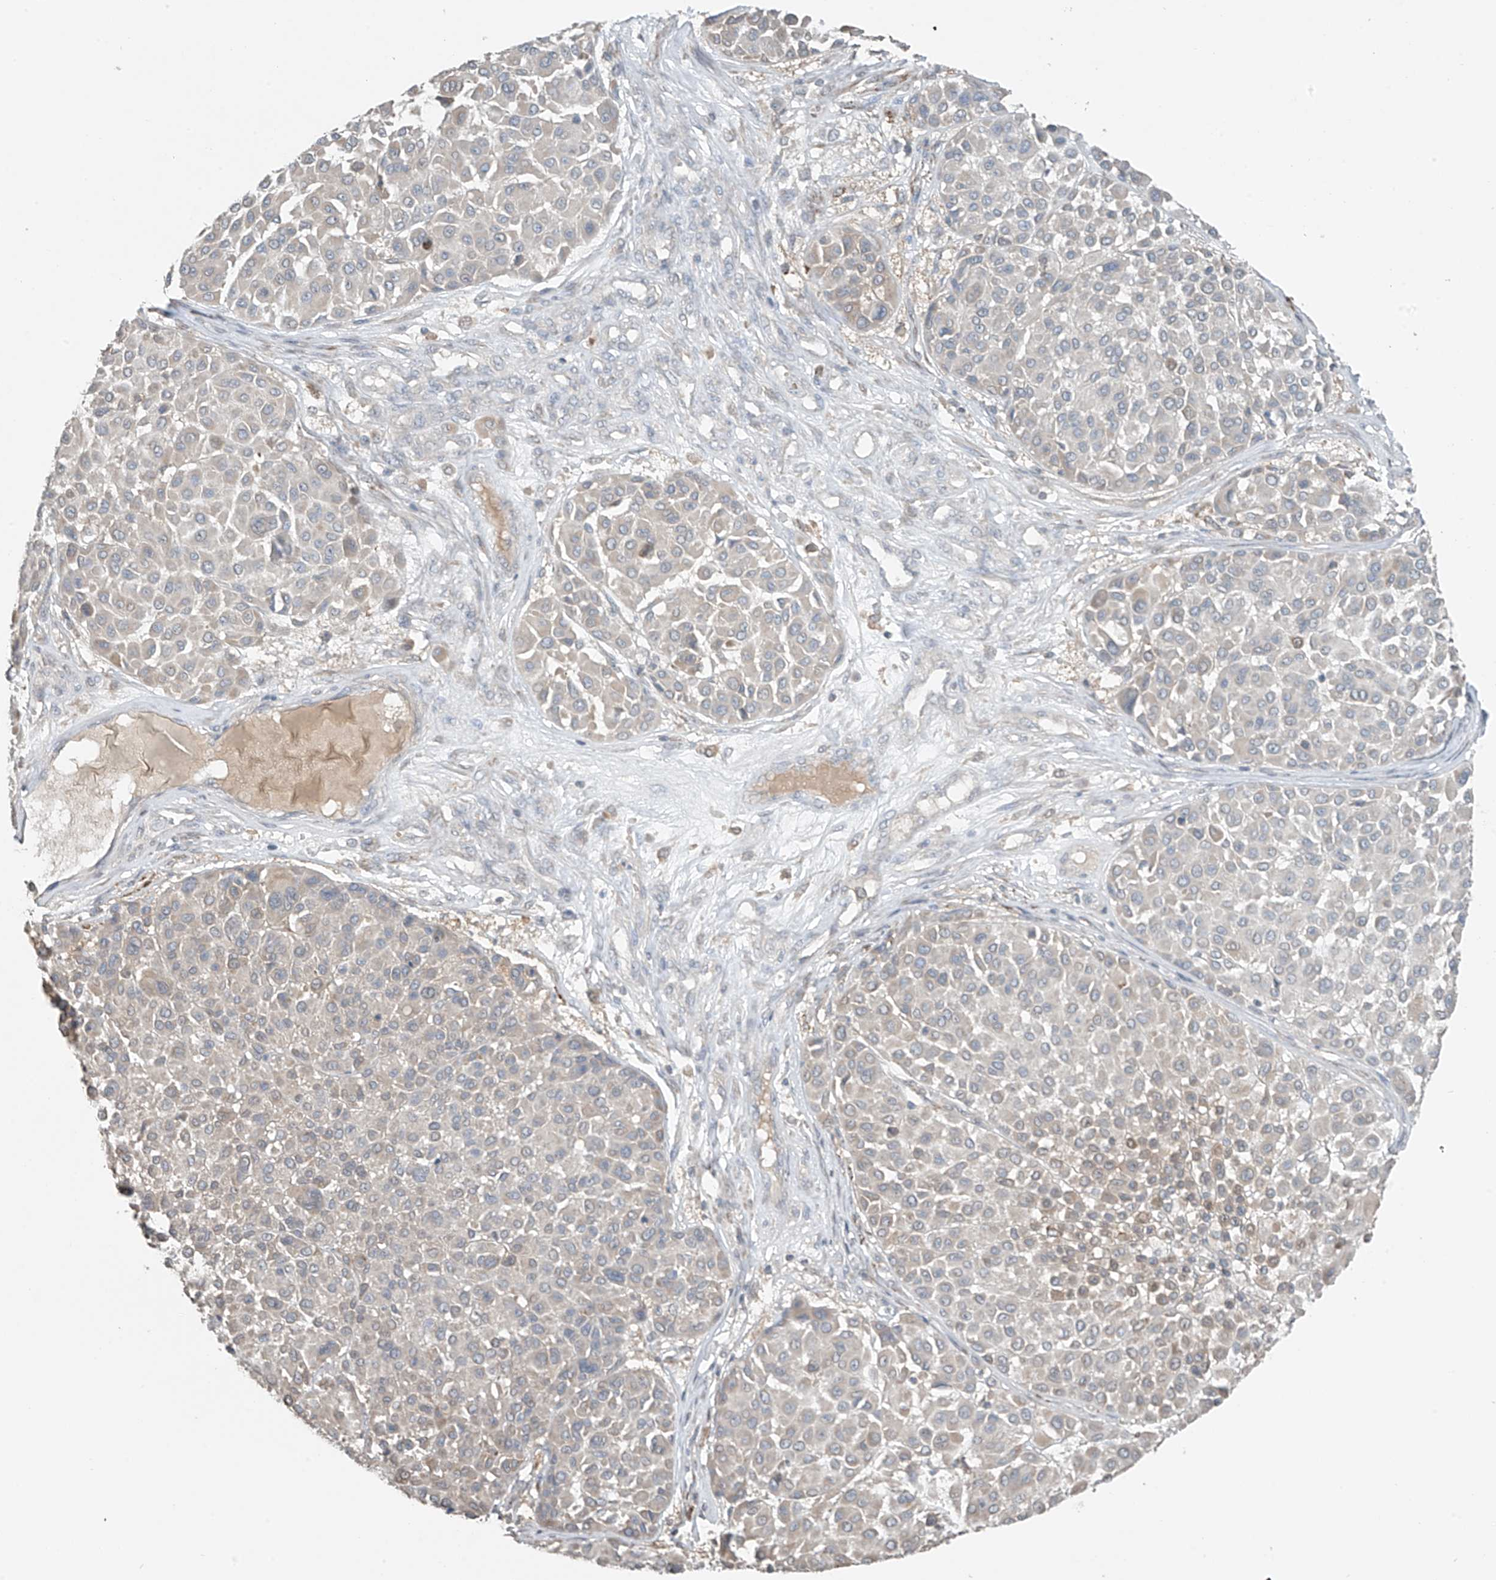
{"staining": {"intensity": "negative", "quantity": "none", "location": "none"}, "tissue": "melanoma", "cell_type": "Tumor cells", "image_type": "cancer", "snomed": [{"axis": "morphology", "description": "Malignant melanoma, Metastatic site"}, {"axis": "topography", "description": "Soft tissue"}], "caption": "The histopathology image reveals no significant expression in tumor cells of melanoma.", "gene": "HOXA11", "patient": {"sex": "male", "age": 41}}